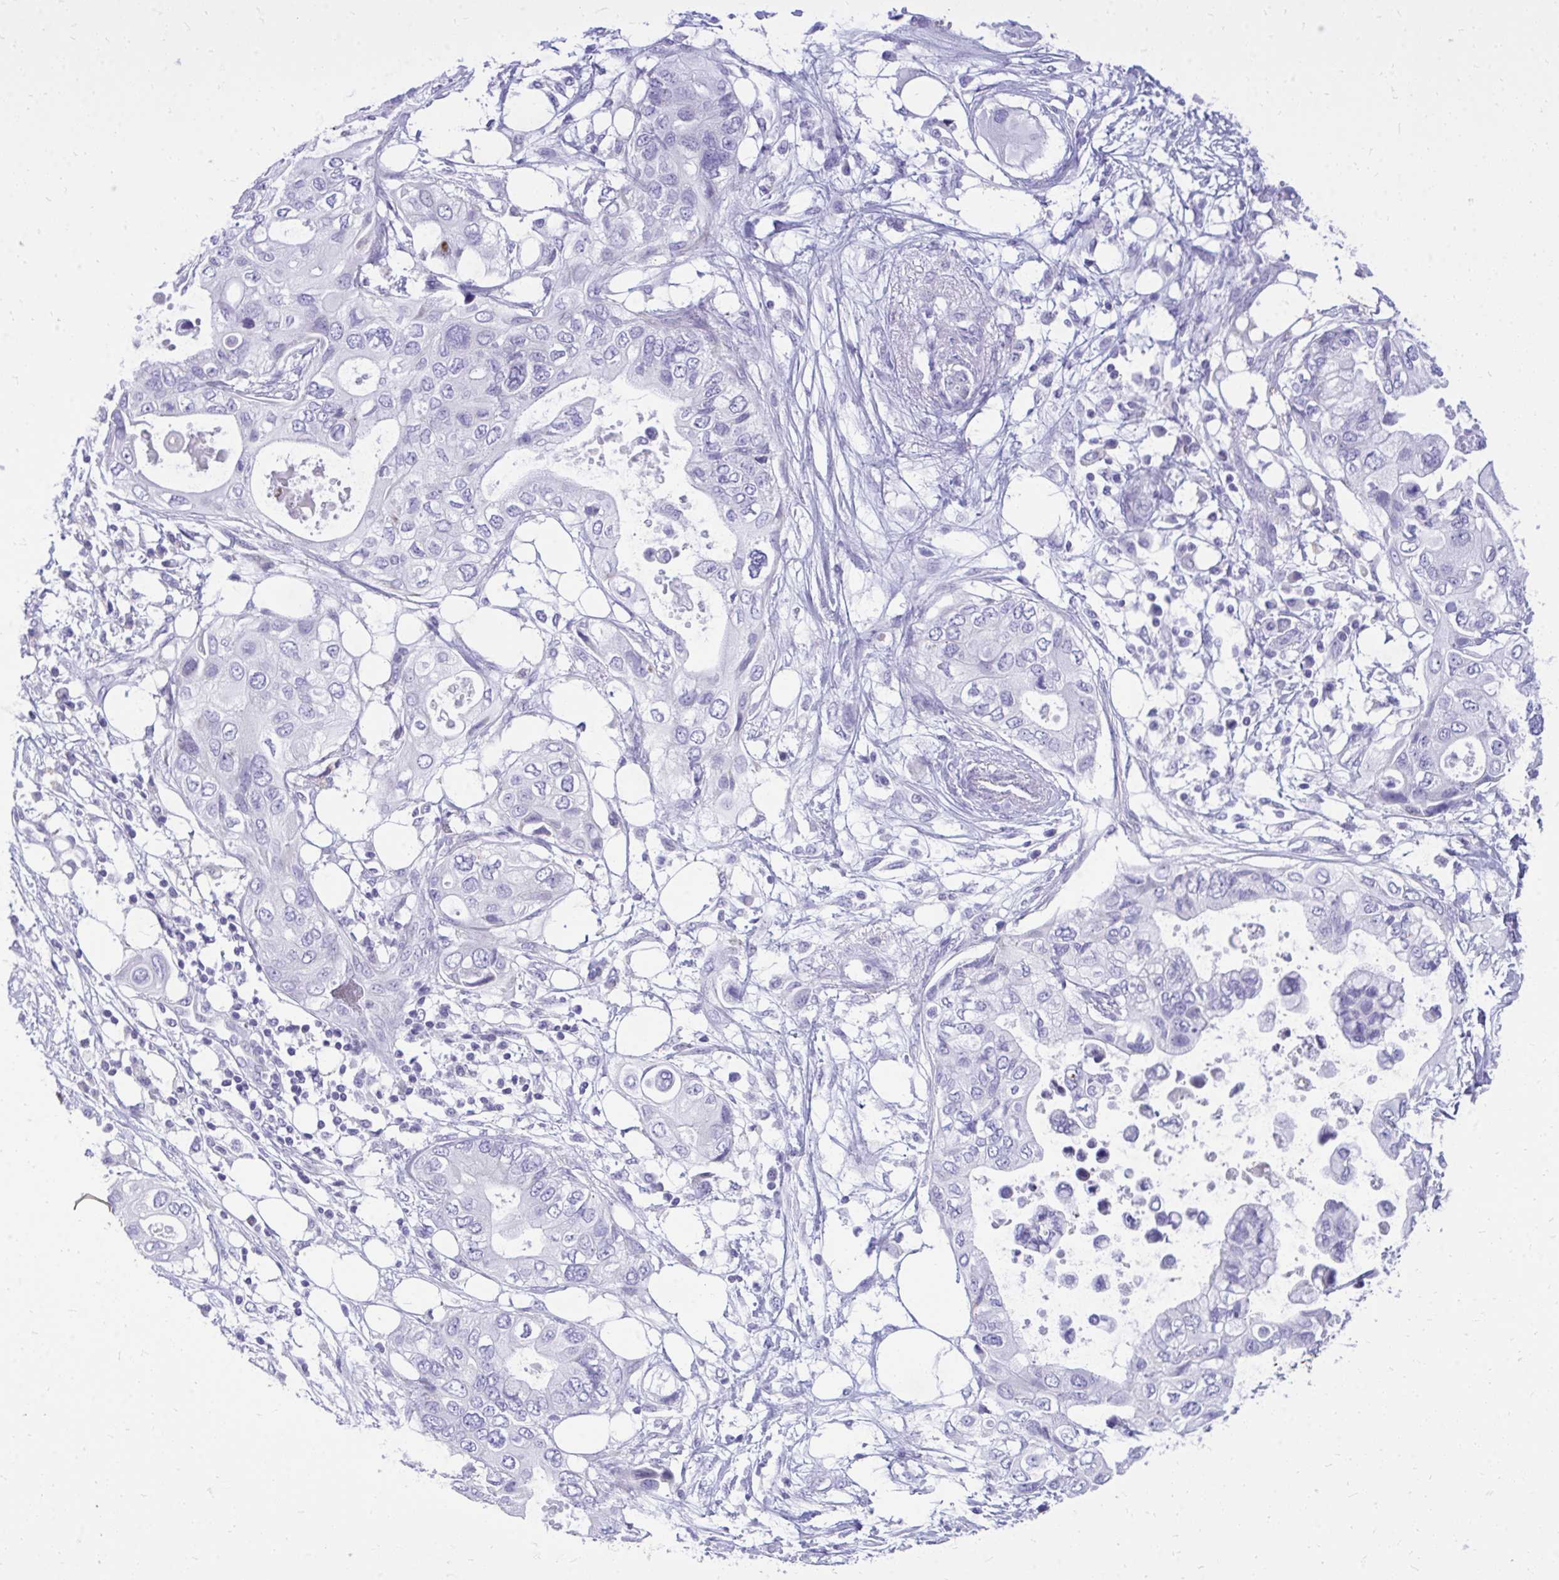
{"staining": {"intensity": "negative", "quantity": "none", "location": "none"}, "tissue": "pancreatic cancer", "cell_type": "Tumor cells", "image_type": "cancer", "snomed": [{"axis": "morphology", "description": "Adenocarcinoma, NOS"}, {"axis": "topography", "description": "Pancreas"}], "caption": "This is an immunohistochemistry image of pancreatic cancer (adenocarcinoma). There is no staining in tumor cells.", "gene": "GABRA1", "patient": {"sex": "female", "age": 63}}